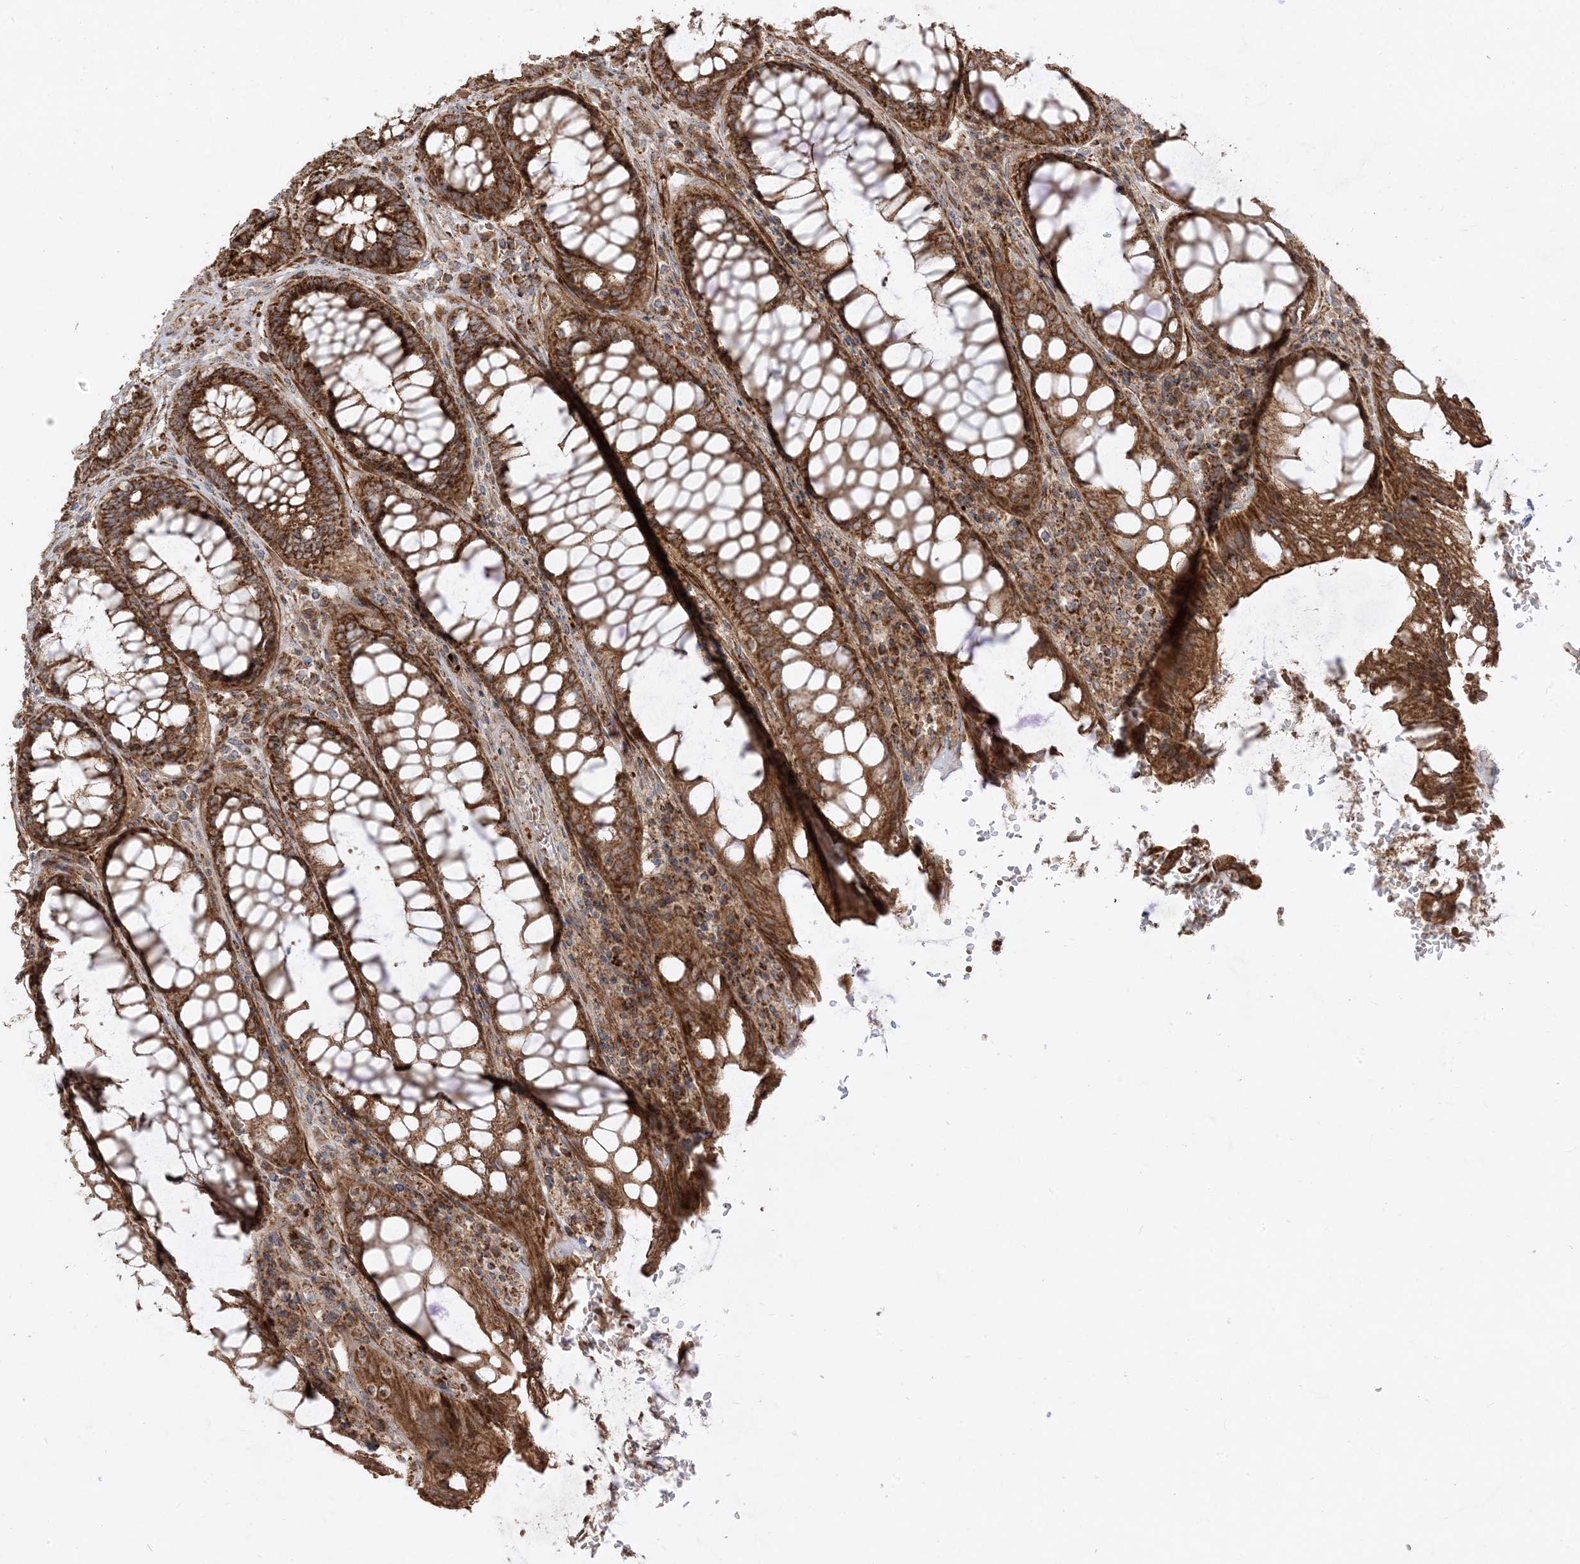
{"staining": {"intensity": "strong", "quantity": ">75%", "location": "cytoplasmic/membranous"}, "tissue": "rectum", "cell_type": "Glandular cells", "image_type": "normal", "snomed": [{"axis": "morphology", "description": "Normal tissue, NOS"}, {"axis": "topography", "description": "Rectum"}], "caption": "A micrograph showing strong cytoplasmic/membranous staining in approximately >75% of glandular cells in benign rectum, as visualized by brown immunohistochemical staining.", "gene": "AARS2", "patient": {"sex": "male", "age": 64}}